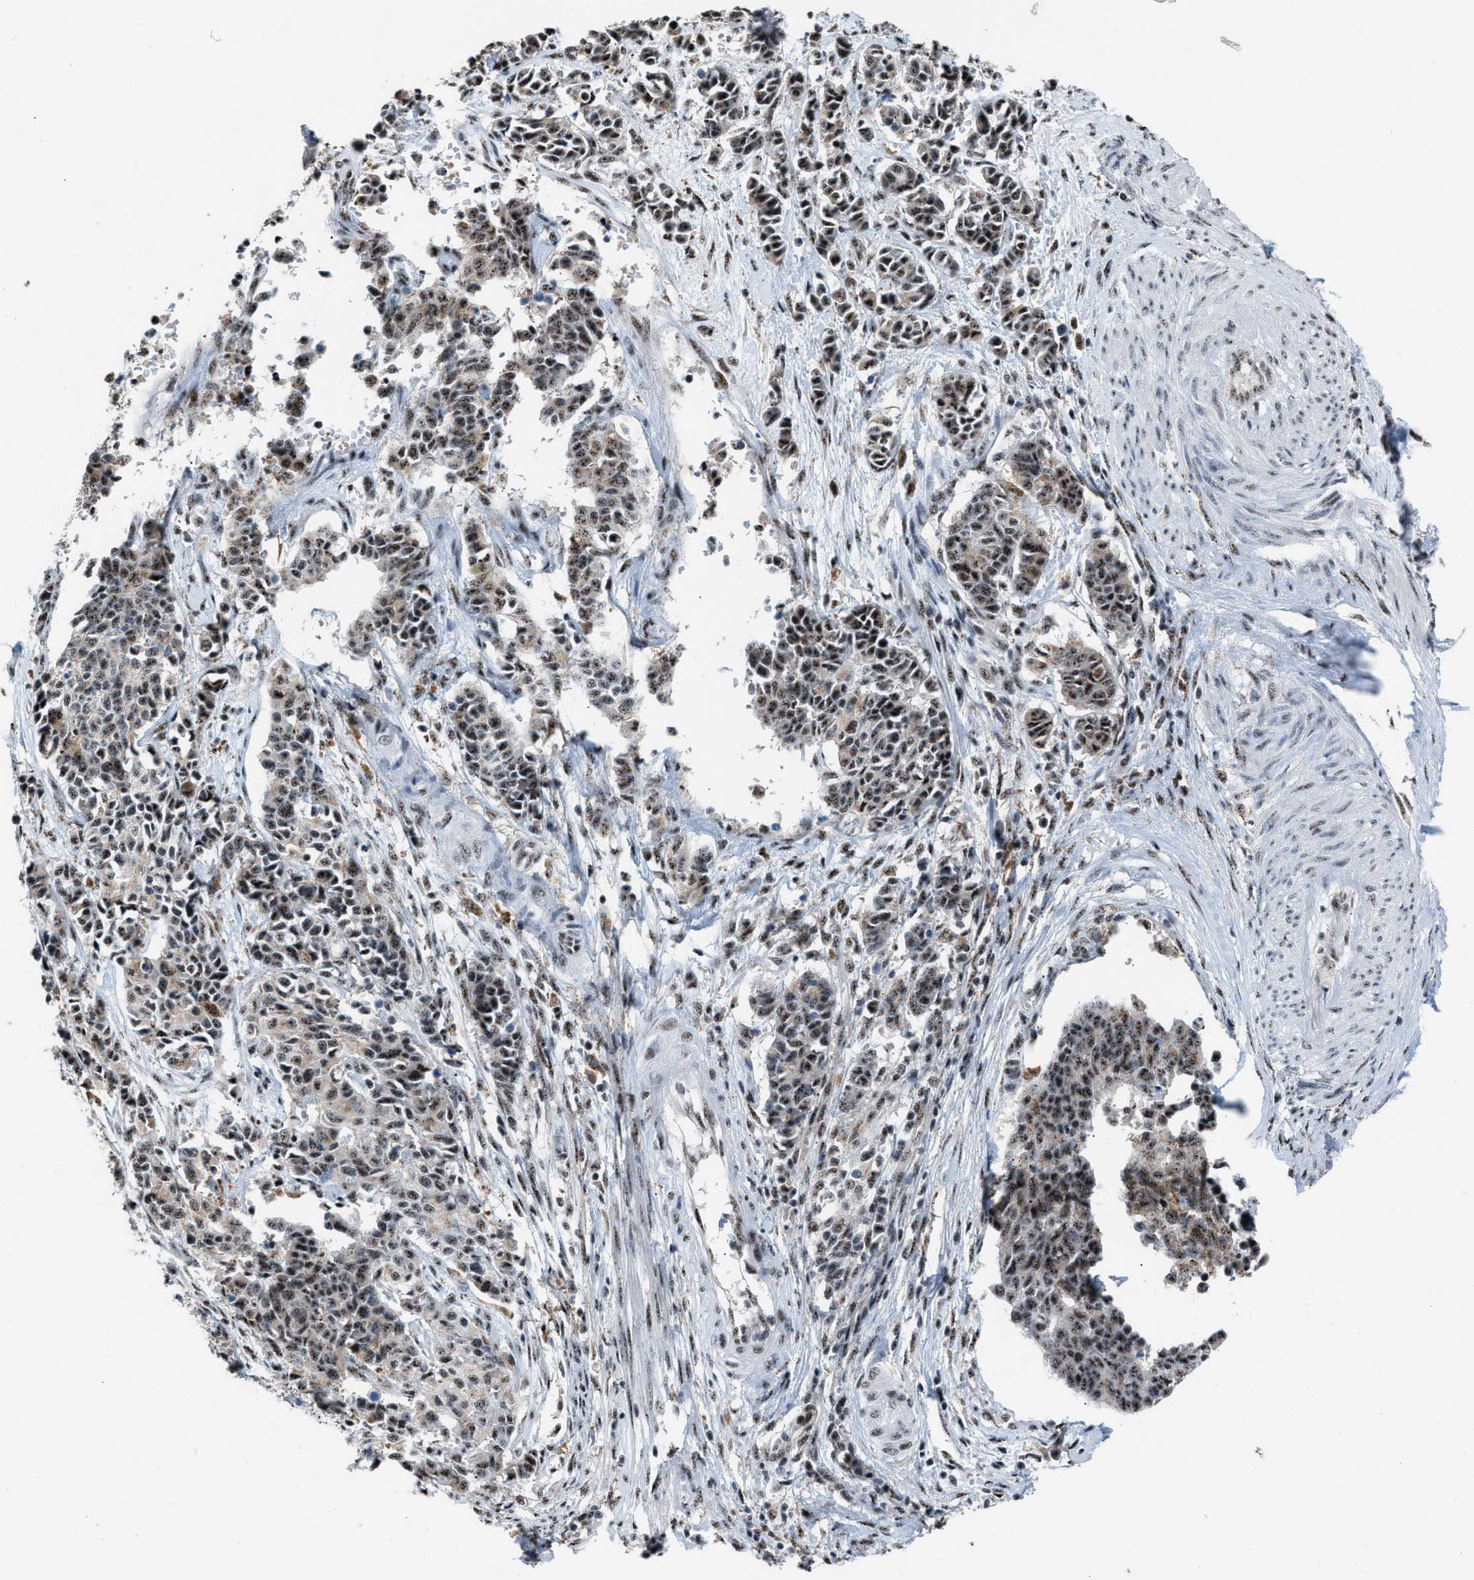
{"staining": {"intensity": "moderate", "quantity": ">75%", "location": "nuclear"}, "tissue": "cervical cancer", "cell_type": "Tumor cells", "image_type": "cancer", "snomed": [{"axis": "morphology", "description": "Normal tissue, NOS"}, {"axis": "morphology", "description": "Squamous cell carcinoma, NOS"}, {"axis": "topography", "description": "Cervix"}], "caption": "Cervical squamous cell carcinoma was stained to show a protein in brown. There is medium levels of moderate nuclear expression in about >75% of tumor cells. Ihc stains the protein of interest in brown and the nuclei are stained blue.", "gene": "CENPP", "patient": {"sex": "female", "age": 35}}